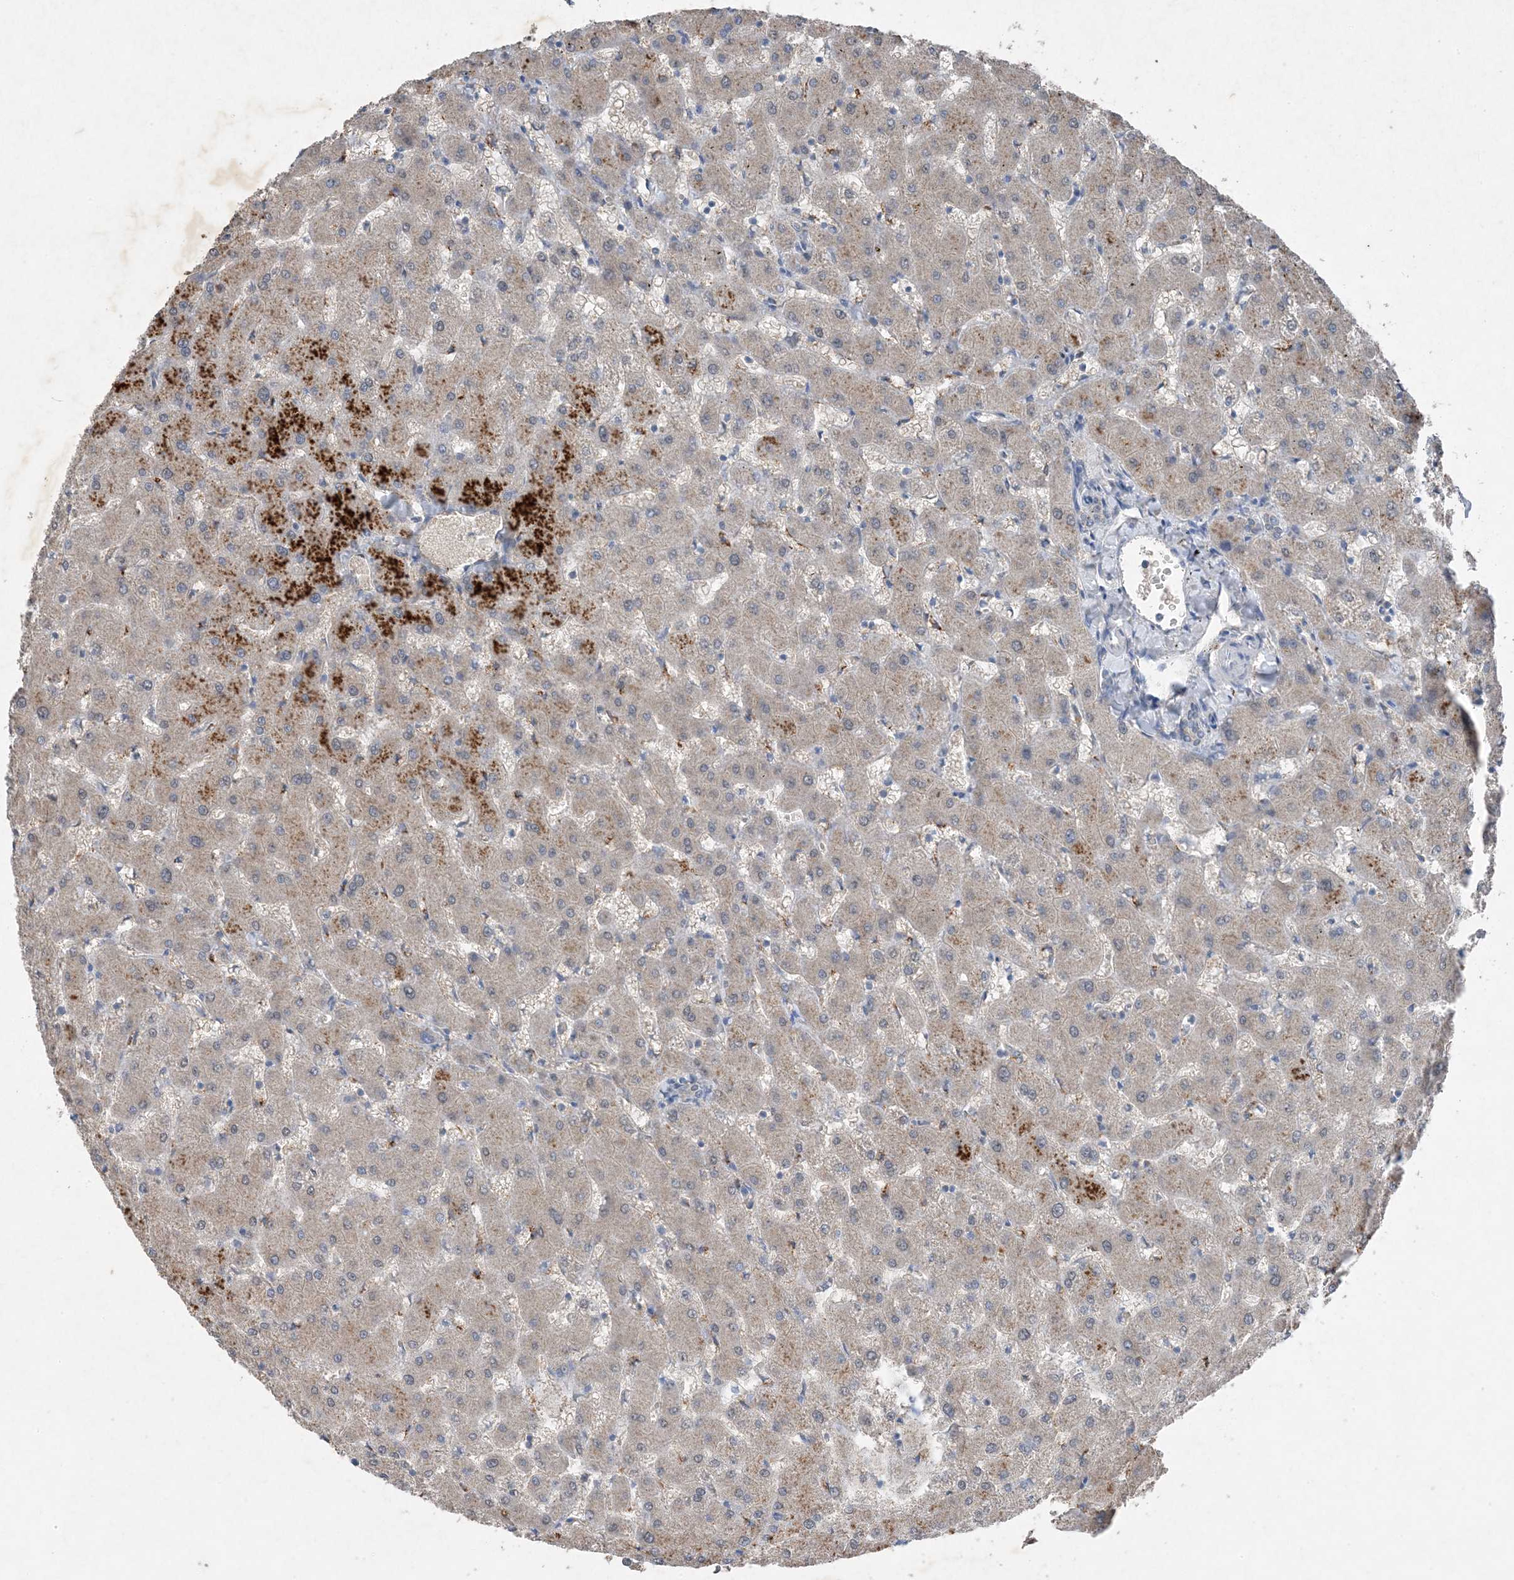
{"staining": {"intensity": "negative", "quantity": "none", "location": "none"}, "tissue": "liver", "cell_type": "Cholangiocytes", "image_type": "normal", "snomed": [{"axis": "morphology", "description": "Normal tissue, NOS"}, {"axis": "topography", "description": "Liver"}], "caption": "Protein analysis of unremarkable liver reveals no significant positivity in cholangiocytes.", "gene": "FCN3", "patient": {"sex": "female", "age": 63}}